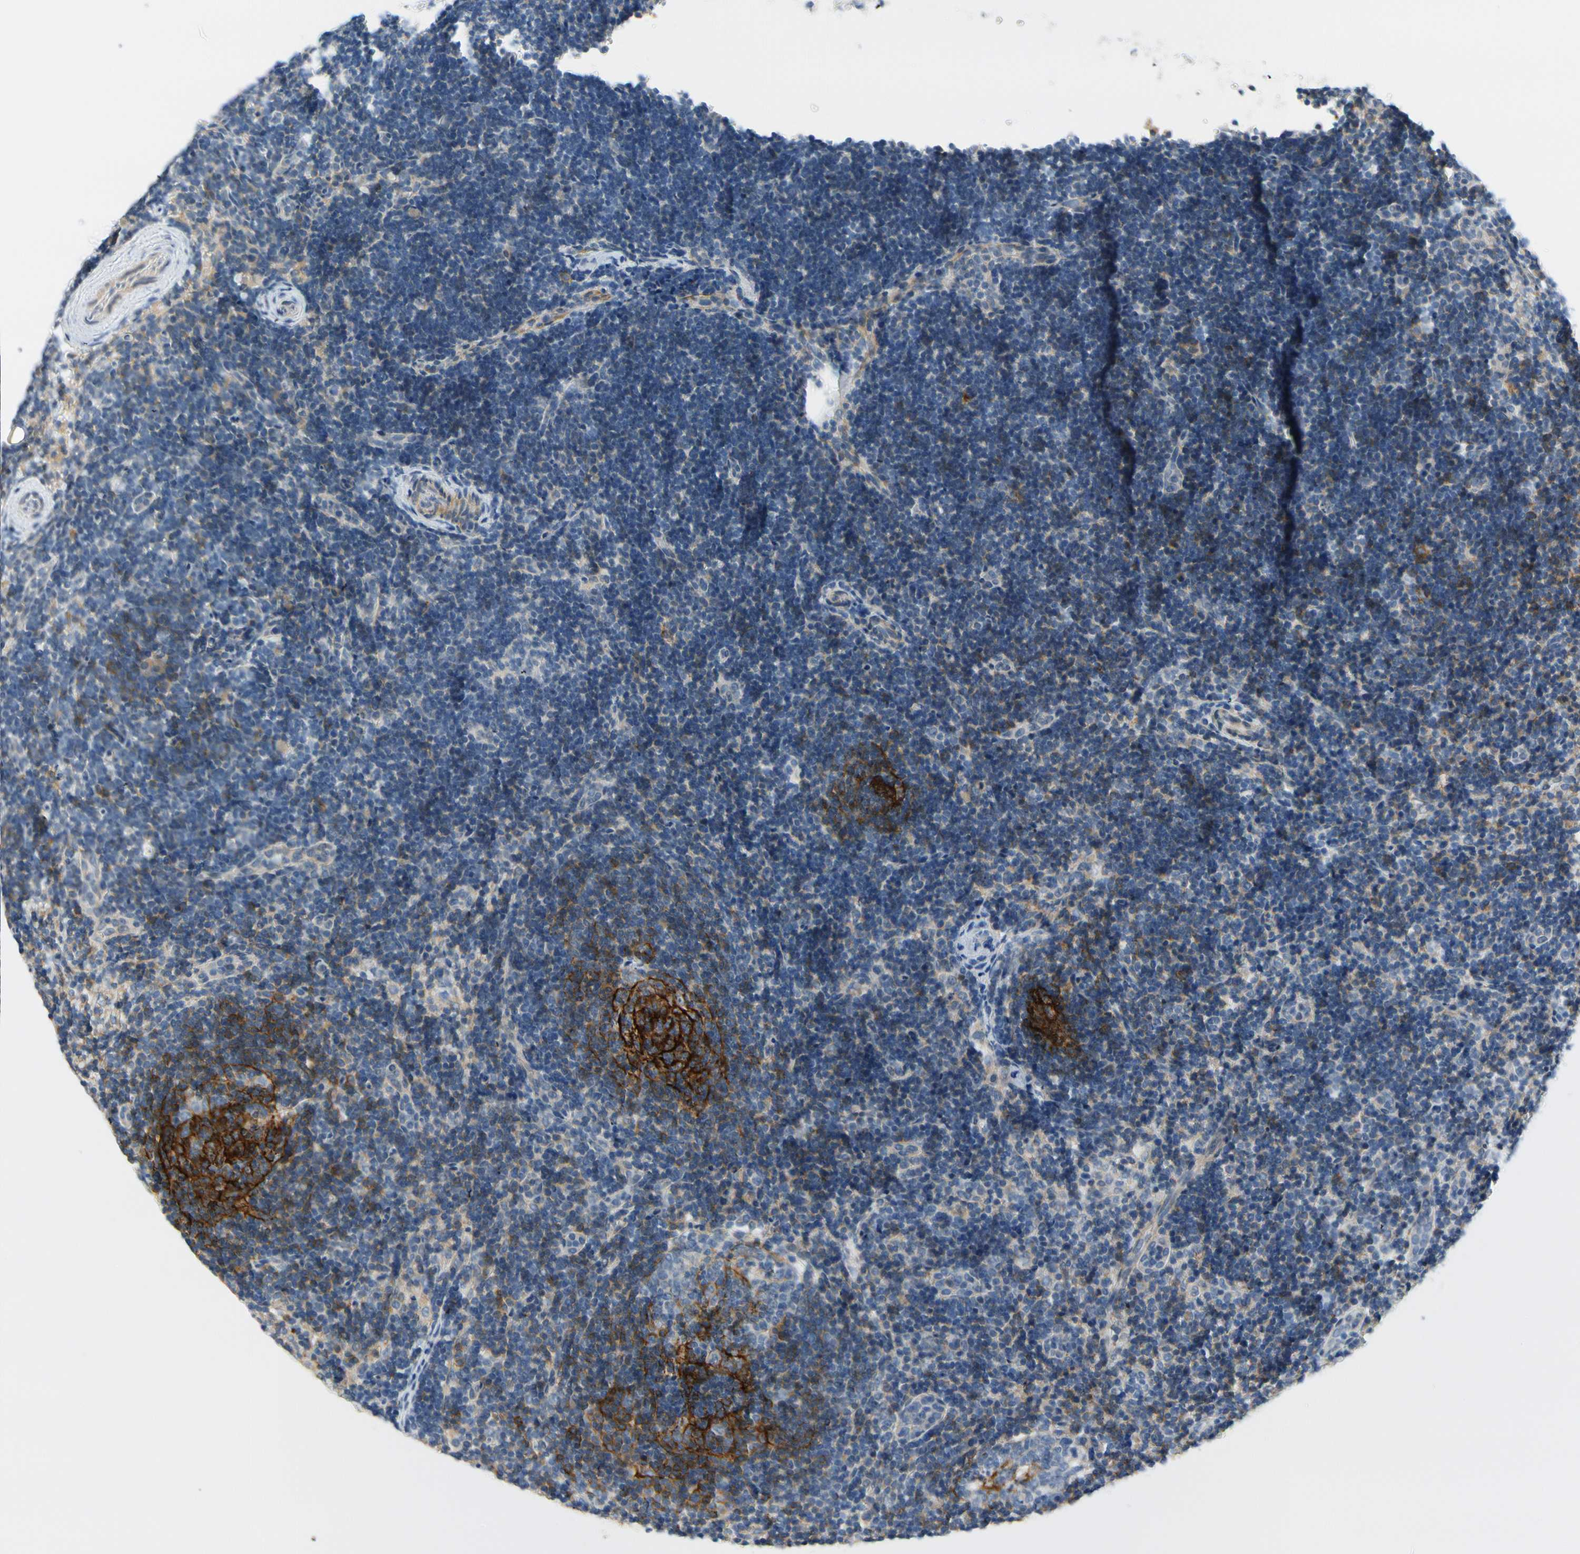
{"staining": {"intensity": "strong", "quantity": ">75%", "location": "cytoplasmic/membranous"}, "tissue": "lymph node", "cell_type": "Germinal center cells", "image_type": "normal", "snomed": [{"axis": "morphology", "description": "Normal tissue, NOS"}, {"axis": "topography", "description": "Lymph node"}], "caption": "Germinal center cells exhibit strong cytoplasmic/membranous positivity in about >75% of cells in benign lymph node. The staining is performed using DAB brown chromogen to label protein expression. The nuclei are counter-stained blue using hematoxylin.", "gene": "FCER2", "patient": {"sex": "female", "age": 14}}